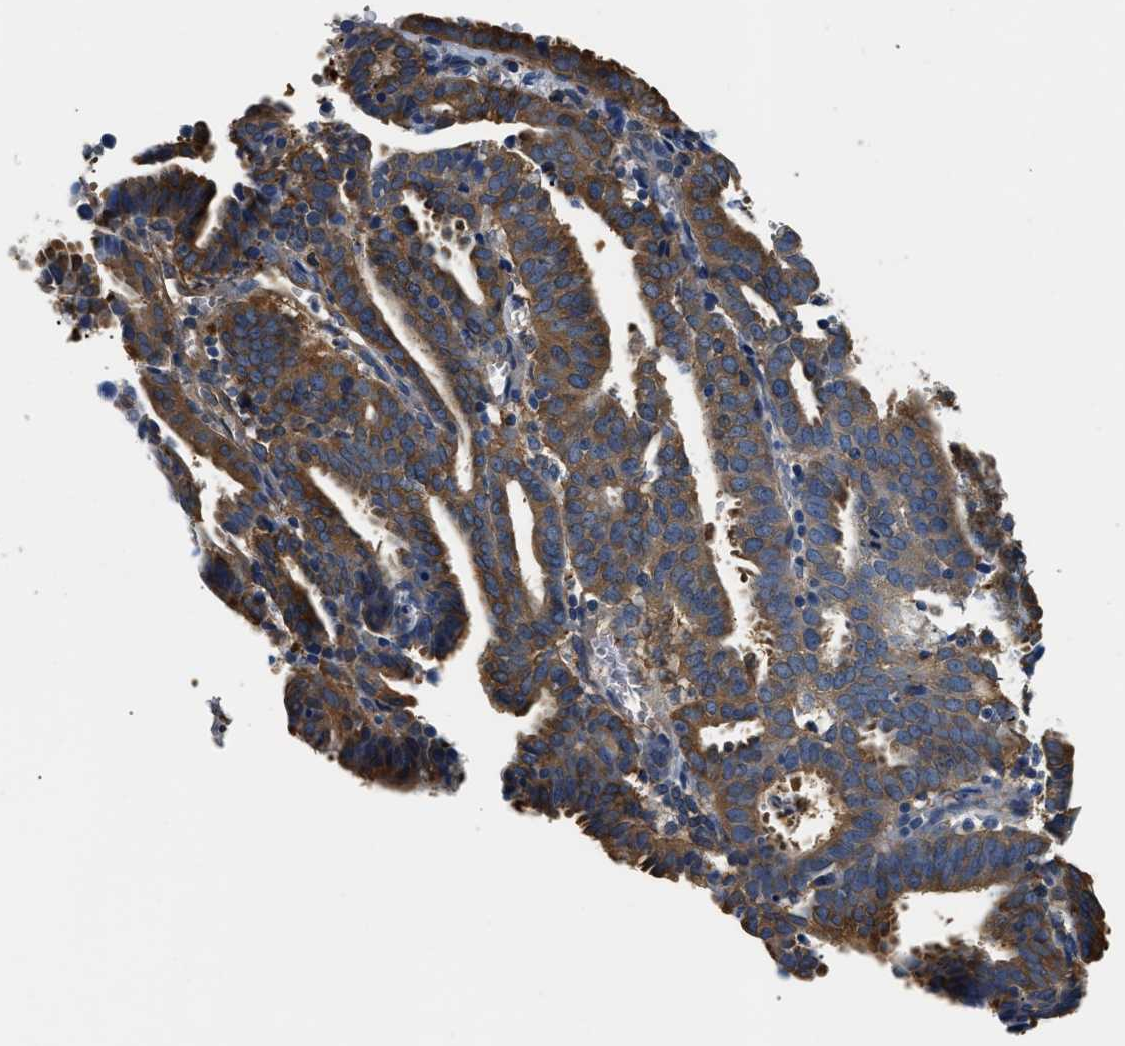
{"staining": {"intensity": "moderate", "quantity": ">75%", "location": "cytoplasmic/membranous"}, "tissue": "endometrial cancer", "cell_type": "Tumor cells", "image_type": "cancer", "snomed": [{"axis": "morphology", "description": "Adenocarcinoma, NOS"}, {"axis": "topography", "description": "Uterus"}], "caption": "IHC image of neoplastic tissue: adenocarcinoma (endometrial) stained using immunohistochemistry (IHC) displays medium levels of moderate protein expression localized specifically in the cytoplasmic/membranous of tumor cells, appearing as a cytoplasmic/membranous brown color.", "gene": "PPP2R1B", "patient": {"sex": "female", "age": 83}}